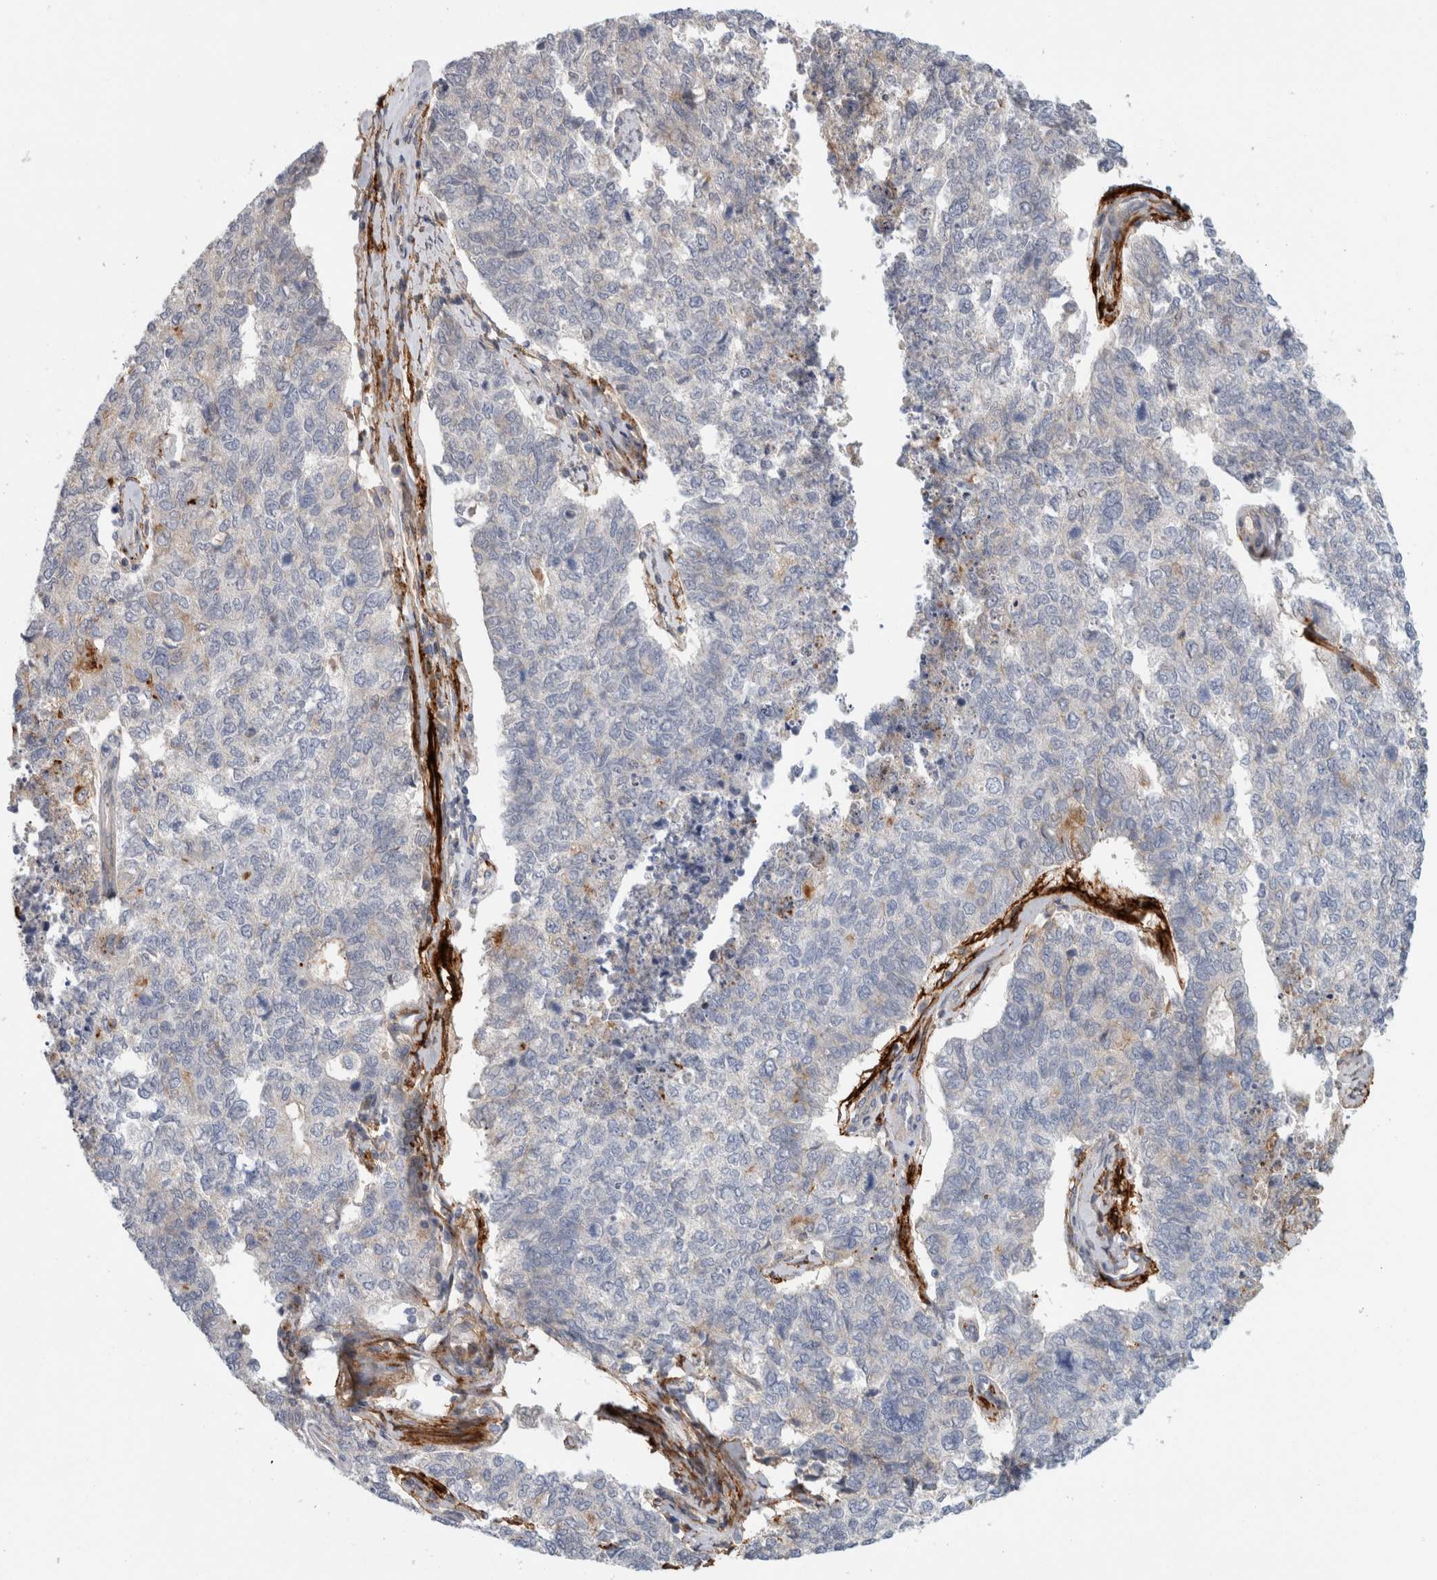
{"staining": {"intensity": "strong", "quantity": "<25%", "location": "cytoplasmic/membranous"}, "tissue": "cervical cancer", "cell_type": "Tumor cells", "image_type": "cancer", "snomed": [{"axis": "morphology", "description": "Squamous cell carcinoma, NOS"}, {"axis": "topography", "description": "Cervix"}], "caption": "Cervical squamous cell carcinoma stained with a brown dye displays strong cytoplasmic/membranous positive positivity in approximately <25% of tumor cells.", "gene": "CD55", "patient": {"sex": "female", "age": 63}}